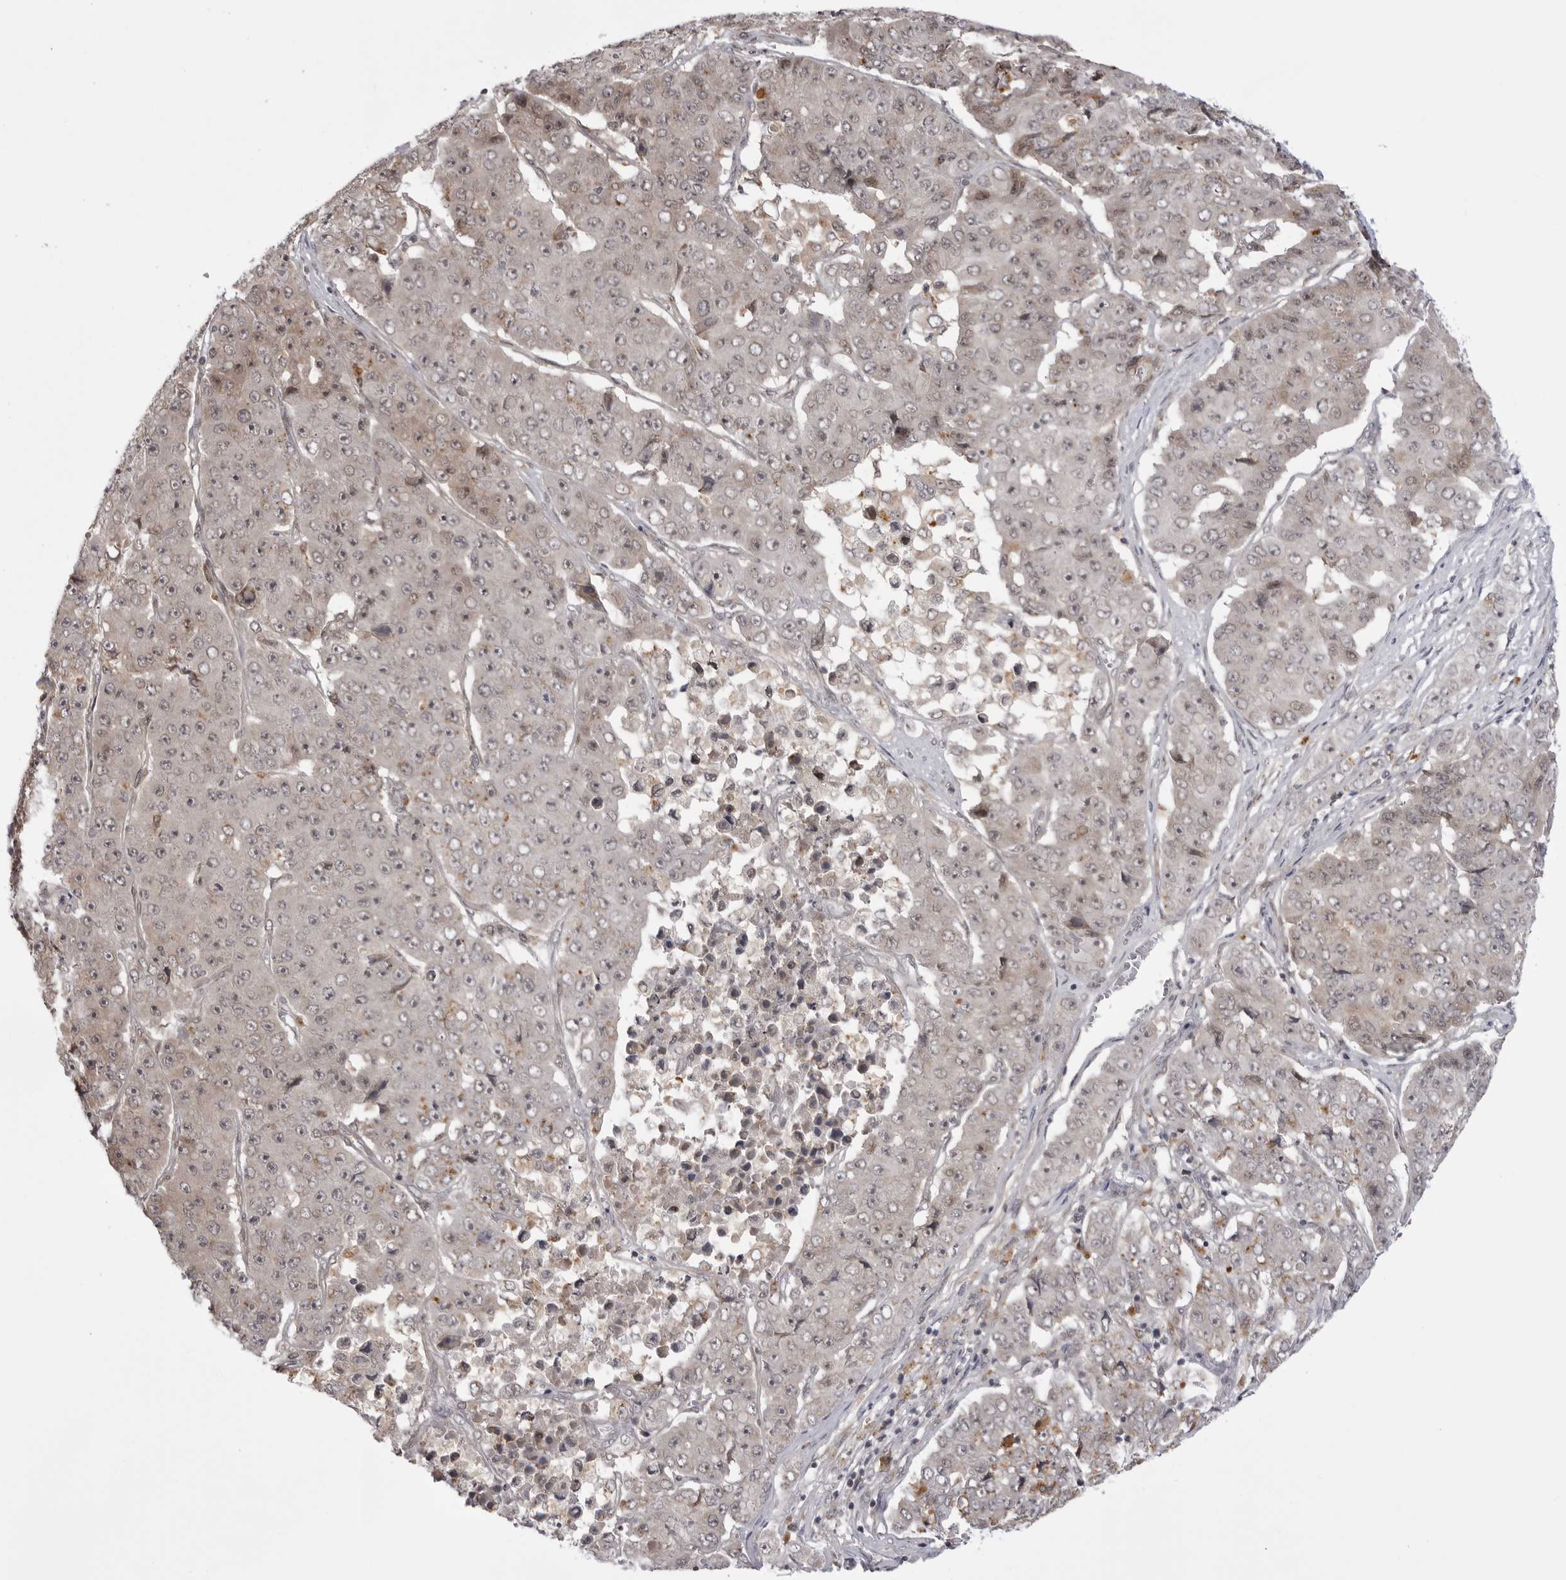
{"staining": {"intensity": "negative", "quantity": "none", "location": "none"}, "tissue": "pancreatic cancer", "cell_type": "Tumor cells", "image_type": "cancer", "snomed": [{"axis": "morphology", "description": "Adenocarcinoma, NOS"}, {"axis": "topography", "description": "Pancreas"}], "caption": "Image shows no protein staining in tumor cells of pancreatic adenocarcinoma tissue.", "gene": "PTK2B", "patient": {"sex": "male", "age": 50}}